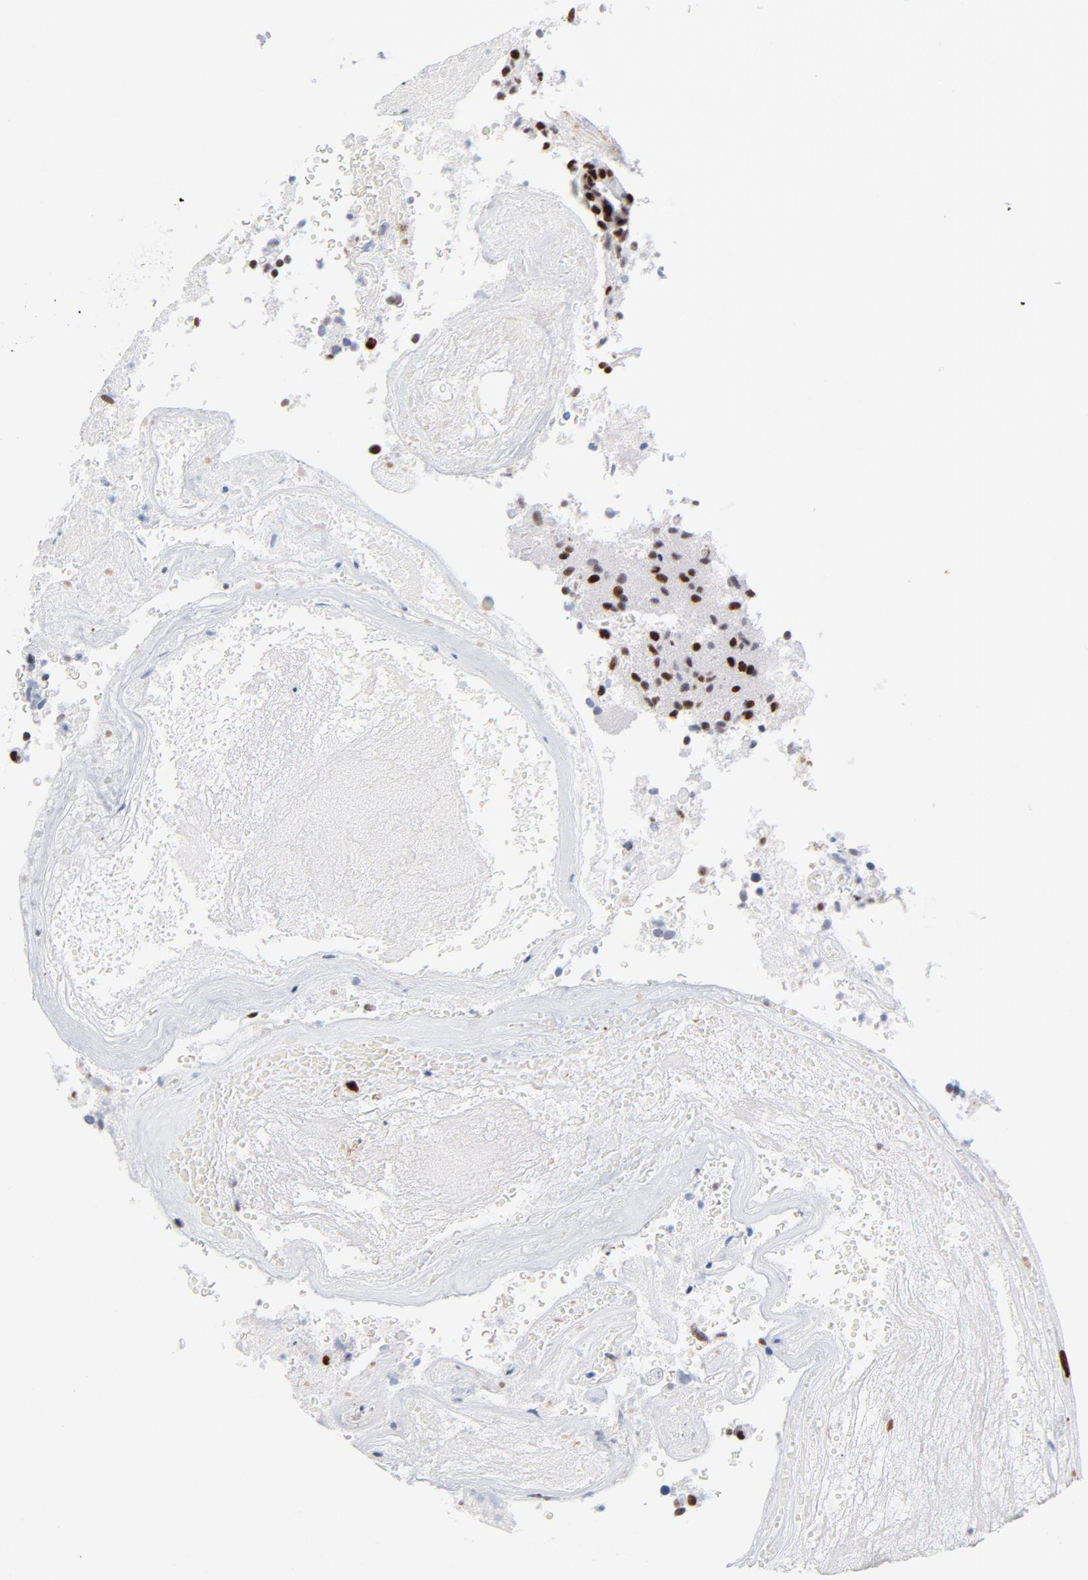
{"staining": {"intensity": "strong", "quantity": ">75%", "location": "nuclear"}, "tissue": "glioma", "cell_type": "Tumor cells", "image_type": "cancer", "snomed": [{"axis": "morphology", "description": "Normal tissue, NOS"}, {"axis": "morphology", "description": "Glioma, malignant, High grade"}, {"axis": "topography", "description": "Cerebral cortex"}], "caption": "Protein expression analysis of glioma exhibits strong nuclear expression in about >75% of tumor cells.", "gene": "XRCC5", "patient": {"sex": "male", "age": 75}}